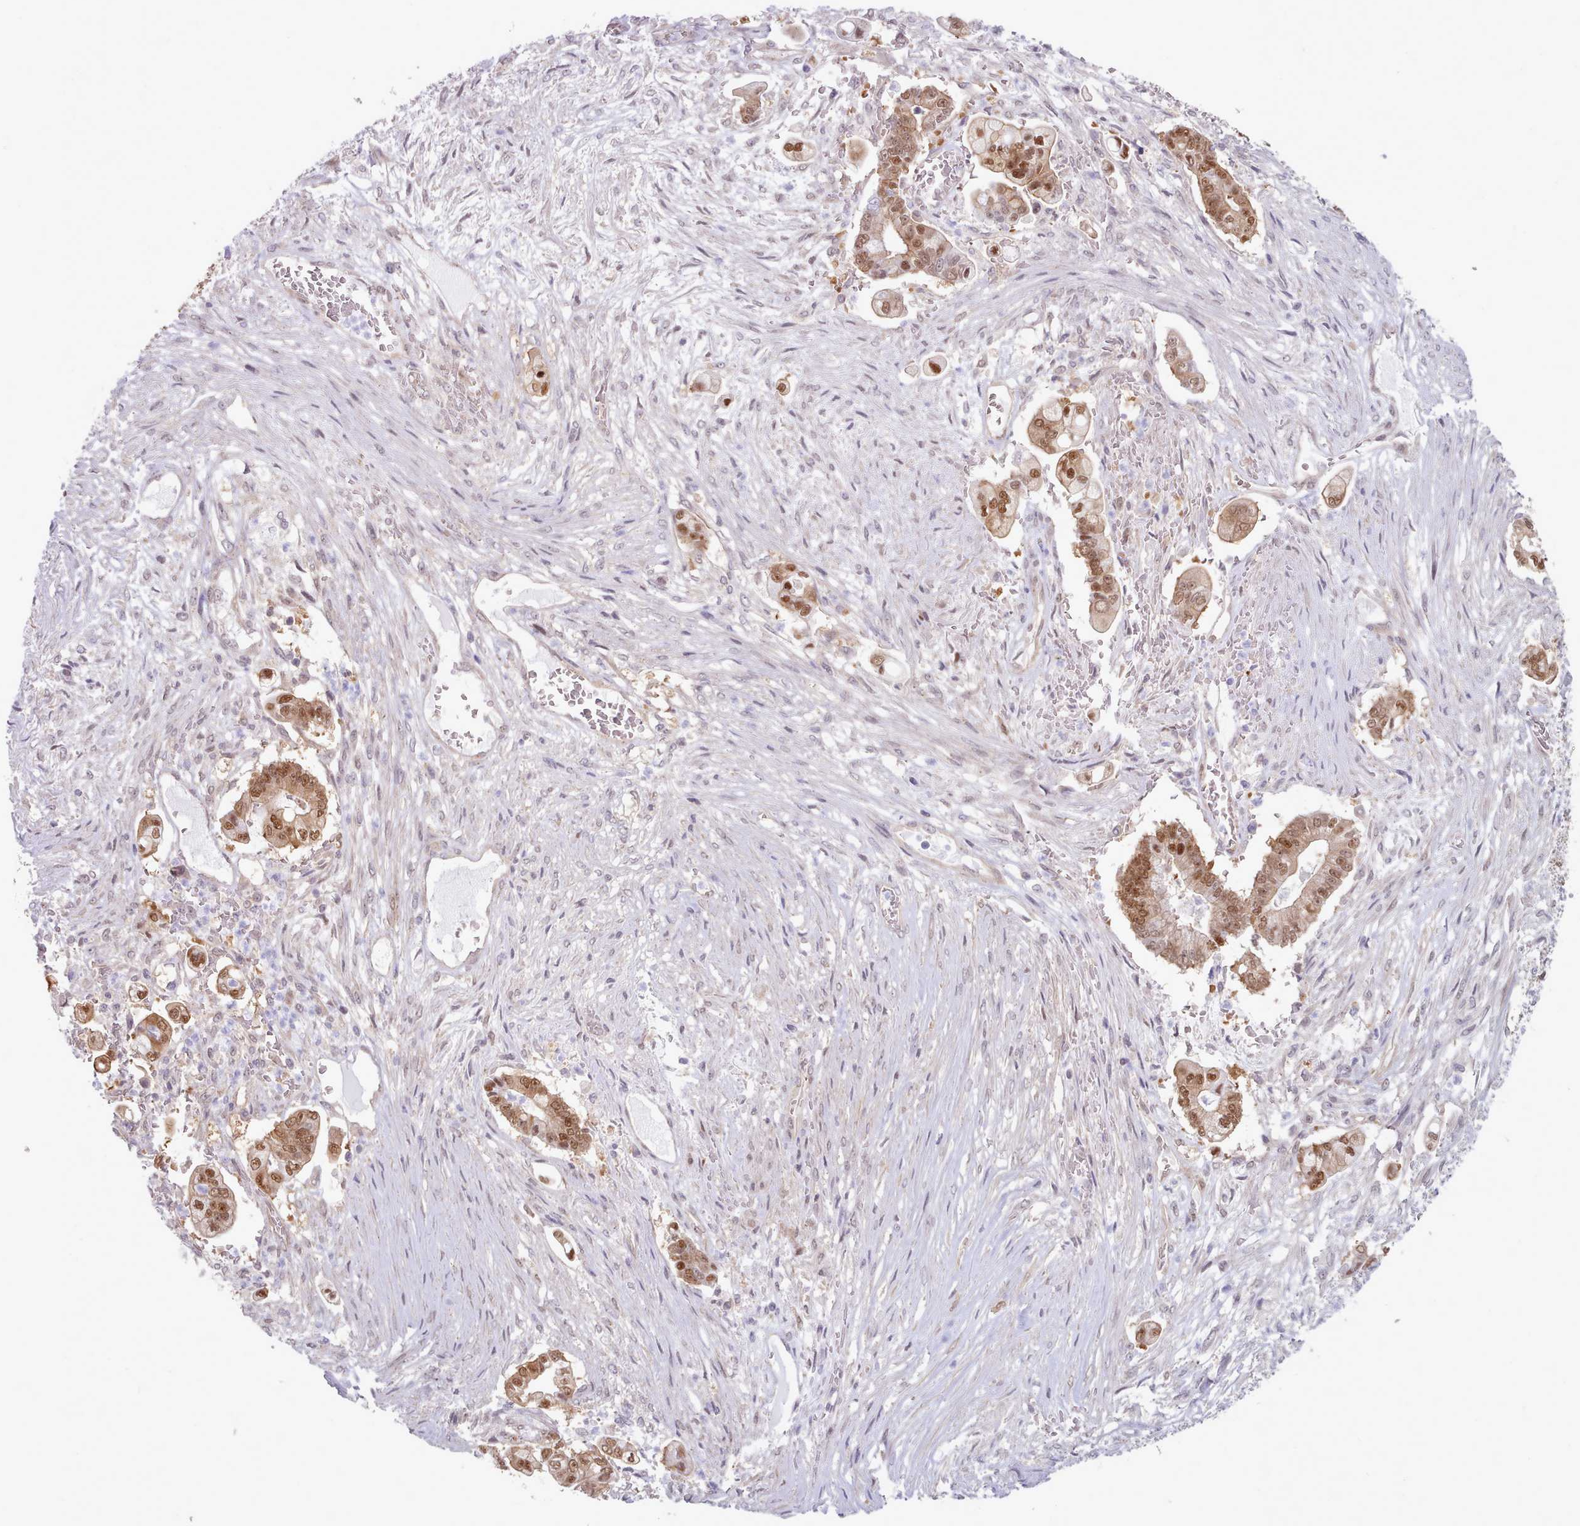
{"staining": {"intensity": "moderate", "quantity": ">75%", "location": "cytoplasmic/membranous,nuclear"}, "tissue": "pancreatic cancer", "cell_type": "Tumor cells", "image_type": "cancer", "snomed": [{"axis": "morphology", "description": "Adenocarcinoma, NOS"}, {"axis": "topography", "description": "Pancreas"}], "caption": "Protein analysis of adenocarcinoma (pancreatic) tissue exhibits moderate cytoplasmic/membranous and nuclear positivity in approximately >75% of tumor cells.", "gene": "CES3", "patient": {"sex": "female", "age": 69}}